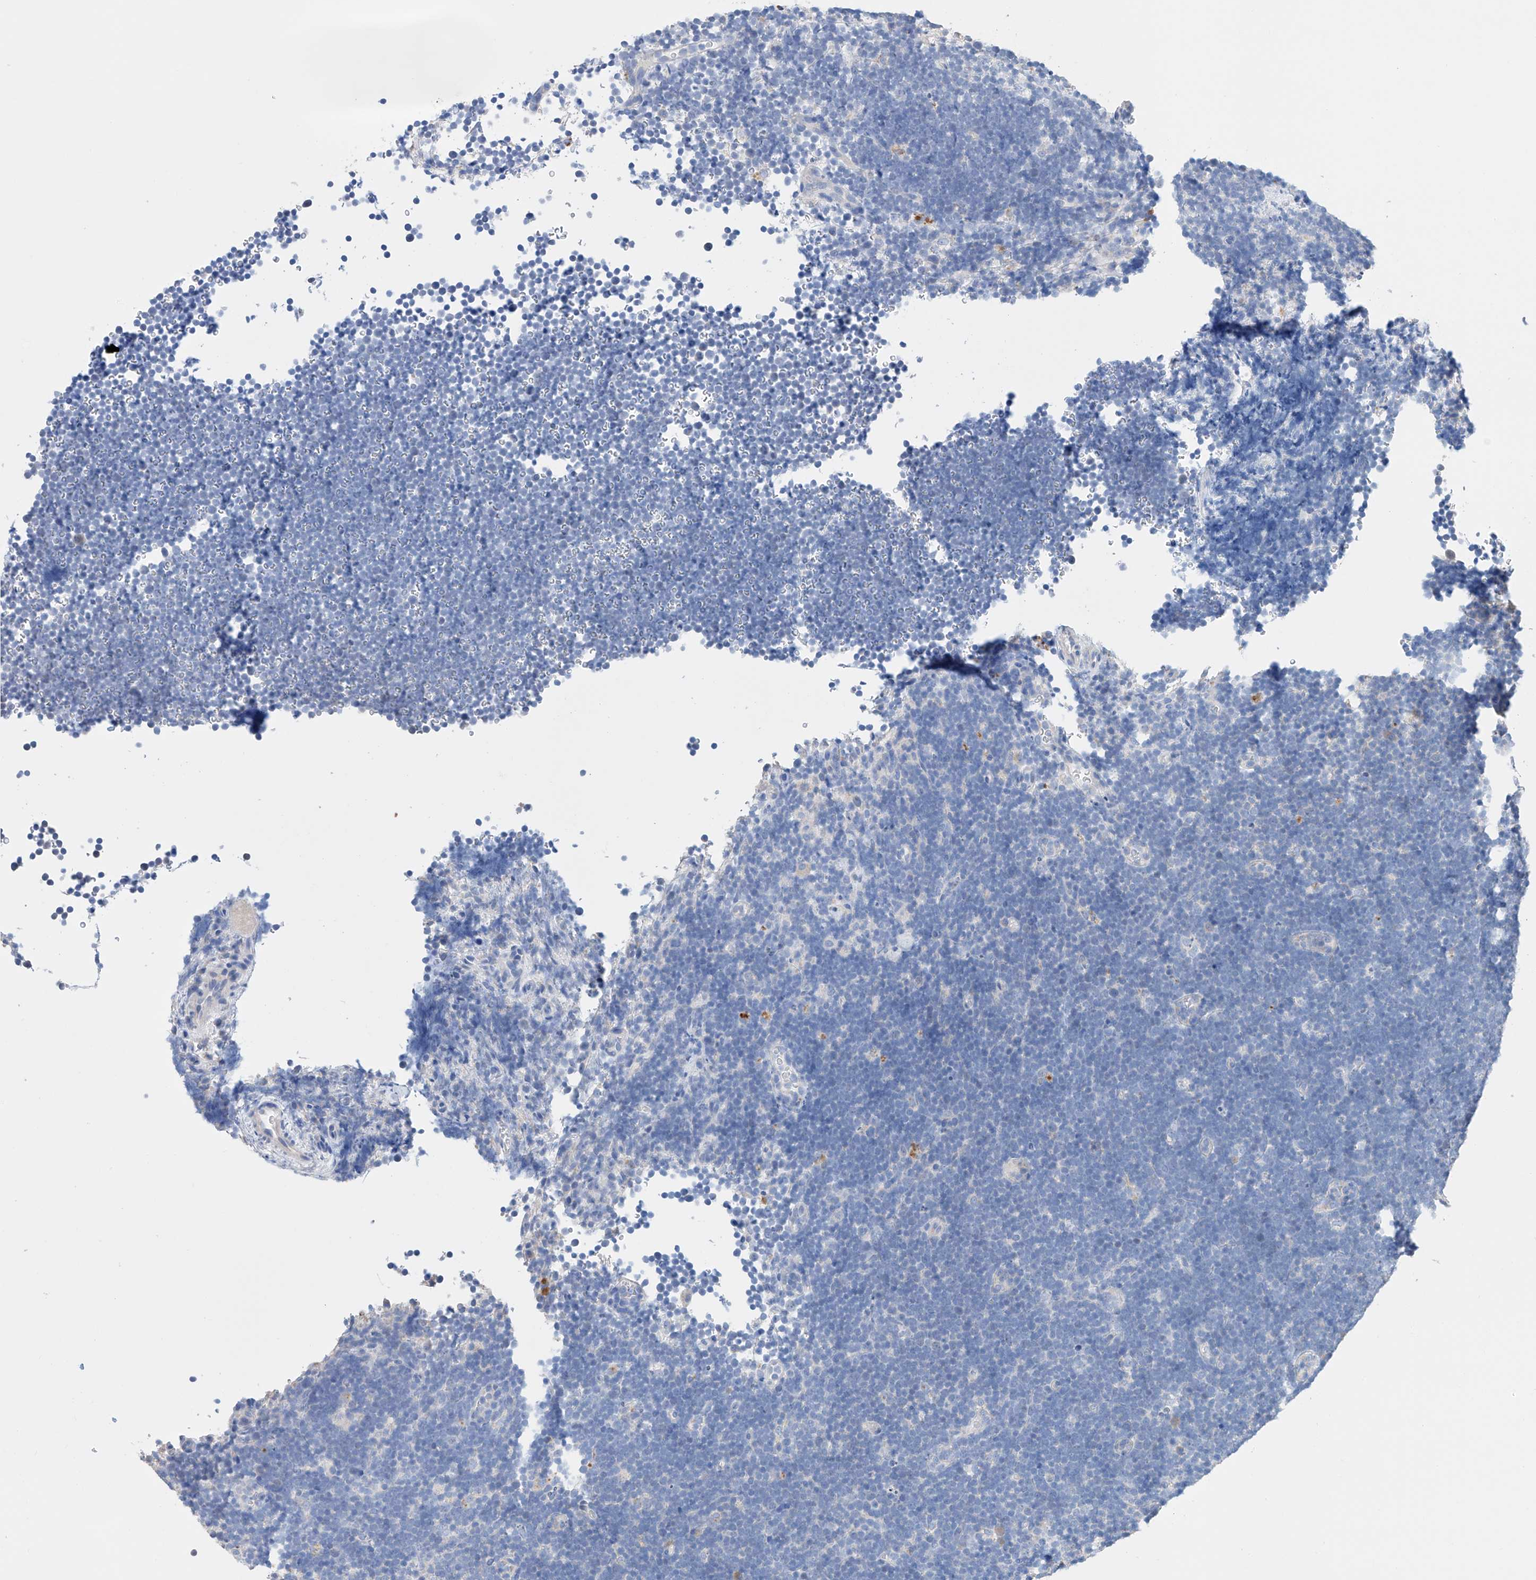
{"staining": {"intensity": "negative", "quantity": "none", "location": "none"}, "tissue": "lymphoma", "cell_type": "Tumor cells", "image_type": "cancer", "snomed": [{"axis": "morphology", "description": "Malignant lymphoma, non-Hodgkin's type, High grade"}, {"axis": "topography", "description": "Lymph node"}], "caption": "Immunohistochemical staining of human high-grade malignant lymphoma, non-Hodgkin's type displays no significant expression in tumor cells.", "gene": "AFG1L", "patient": {"sex": "male", "age": 13}}